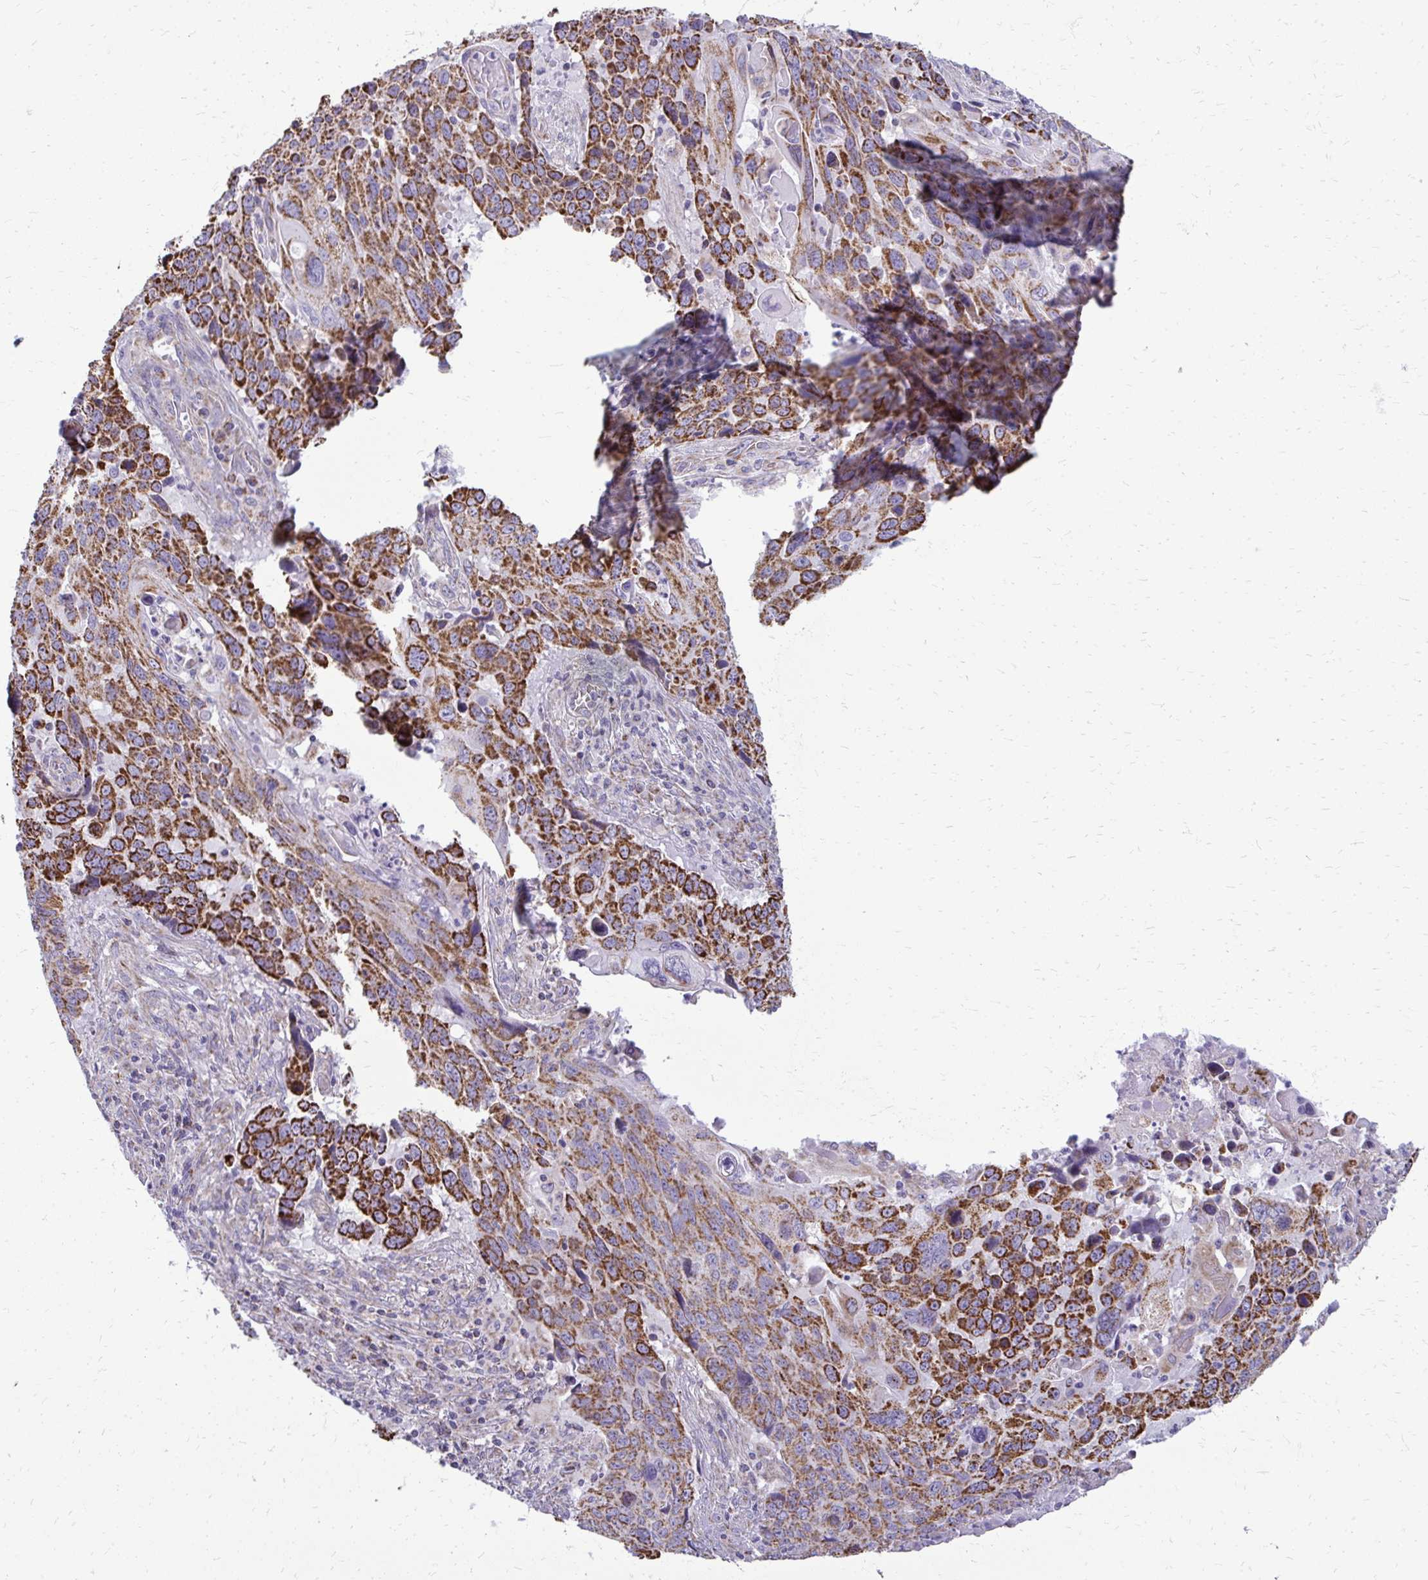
{"staining": {"intensity": "strong", "quantity": ">75%", "location": "cytoplasmic/membranous"}, "tissue": "lung cancer", "cell_type": "Tumor cells", "image_type": "cancer", "snomed": [{"axis": "morphology", "description": "Squamous cell carcinoma, NOS"}, {"axis": "topography", "description": "Lung"}], "caption": "High-magnification brightfield microscopy of squamous cell carcinoma (lung) stained with DAB (3,3'-diaminobenzidine) (brown) and counterstained with hematoxylin (blue). tumor cells exhibit strong cytoplasmic/membranous expression is identified in about>75% of cells.", "gene": "IFIT1", "patient": {"sex": "male", "age": 68}}